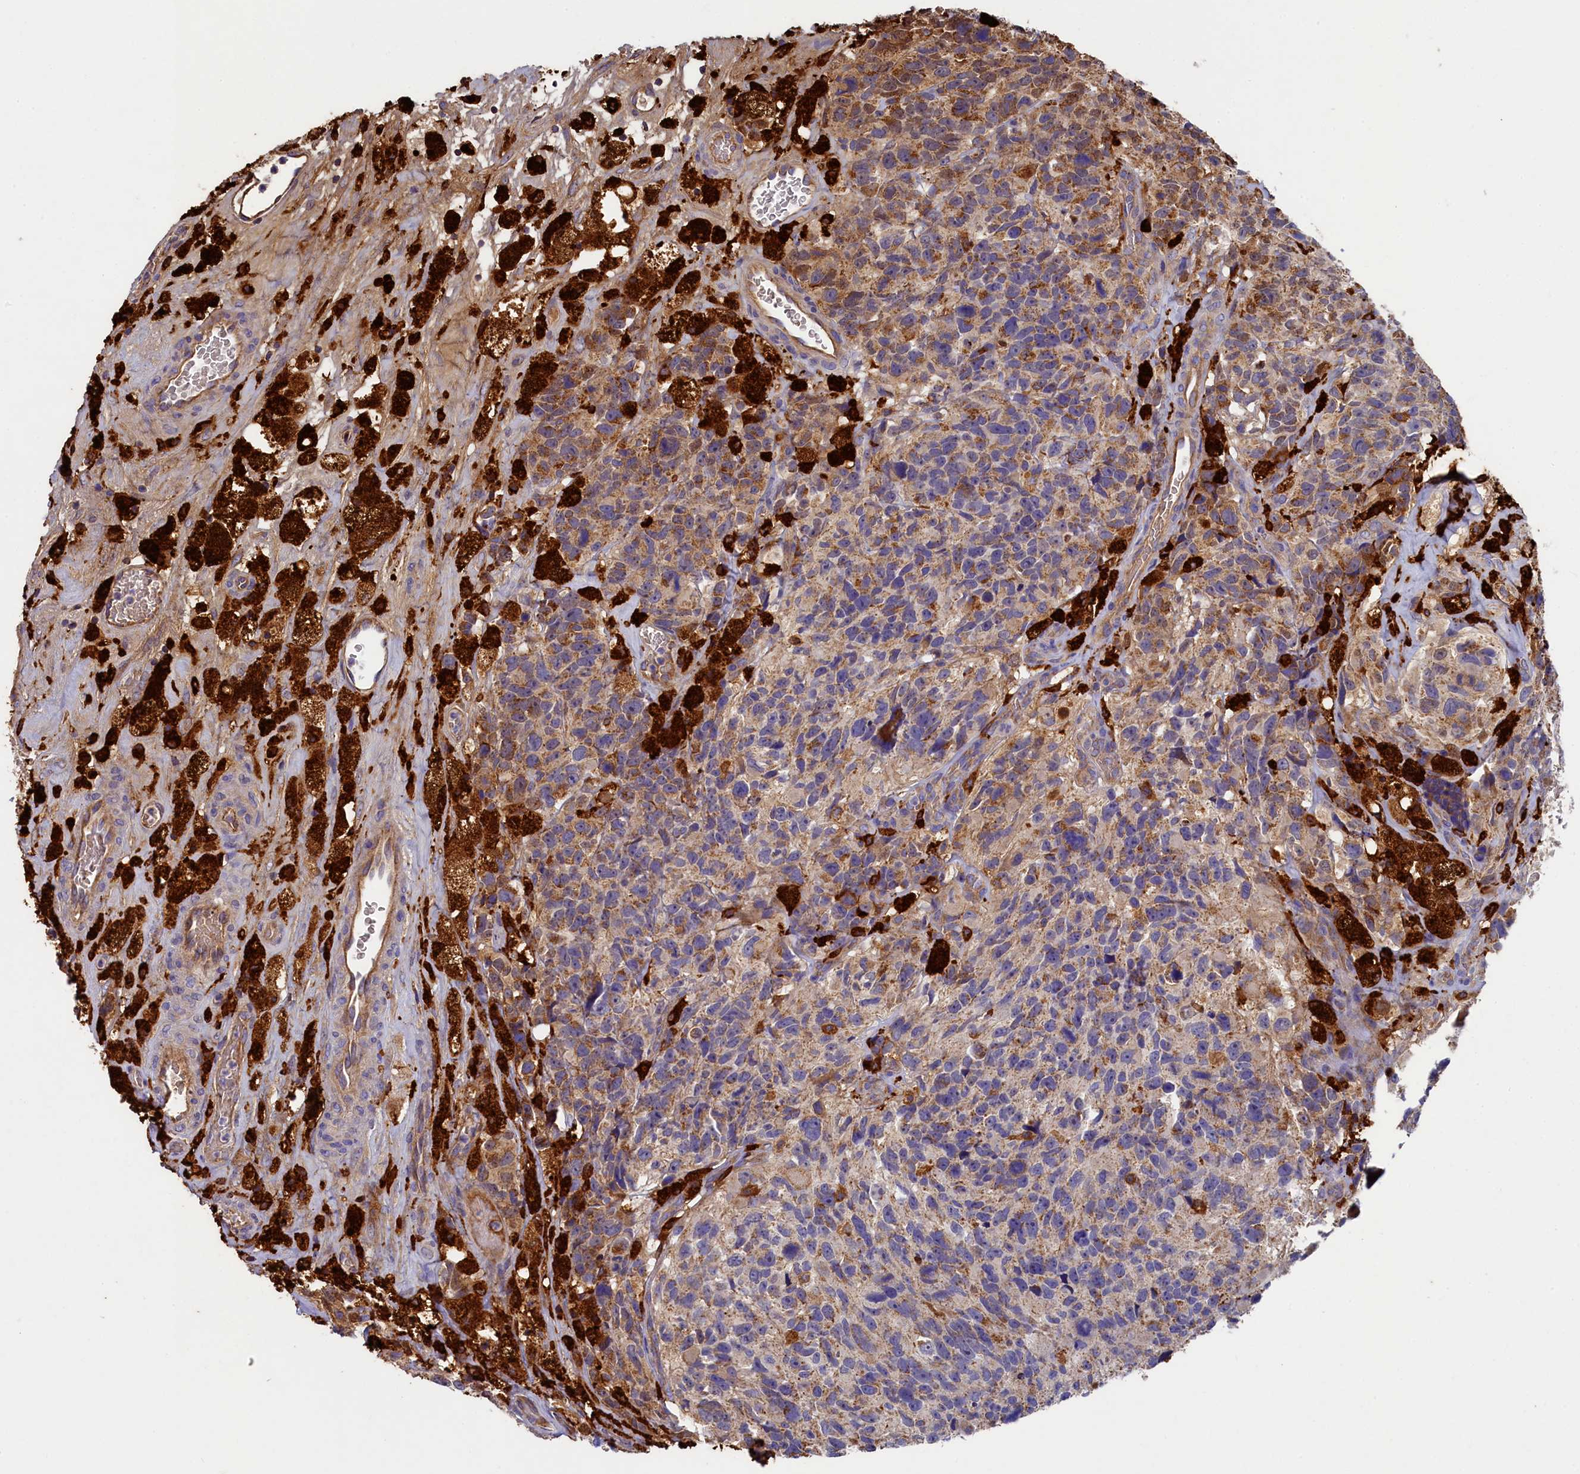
{"staining": {"intensity": "moderate", "quantity": ">75%", "location": "cytoplasmic/membranous"}, "tissue": "glioma", "cell_type": "Tumor cells", "image_type": "cancer", "snomed": [{"axis": "morphology", "description": "Glioma, malignant, High grade"}, {"axis": "topography", "description": "Brain"}], "caption": "Protein expression analysis of human glioma reveals moderate cytoplasmic/membranous staining in approximately >75% of tumor cells.", "gene": "SEC31B", "patient": {"sex": "male", "age": 76}}